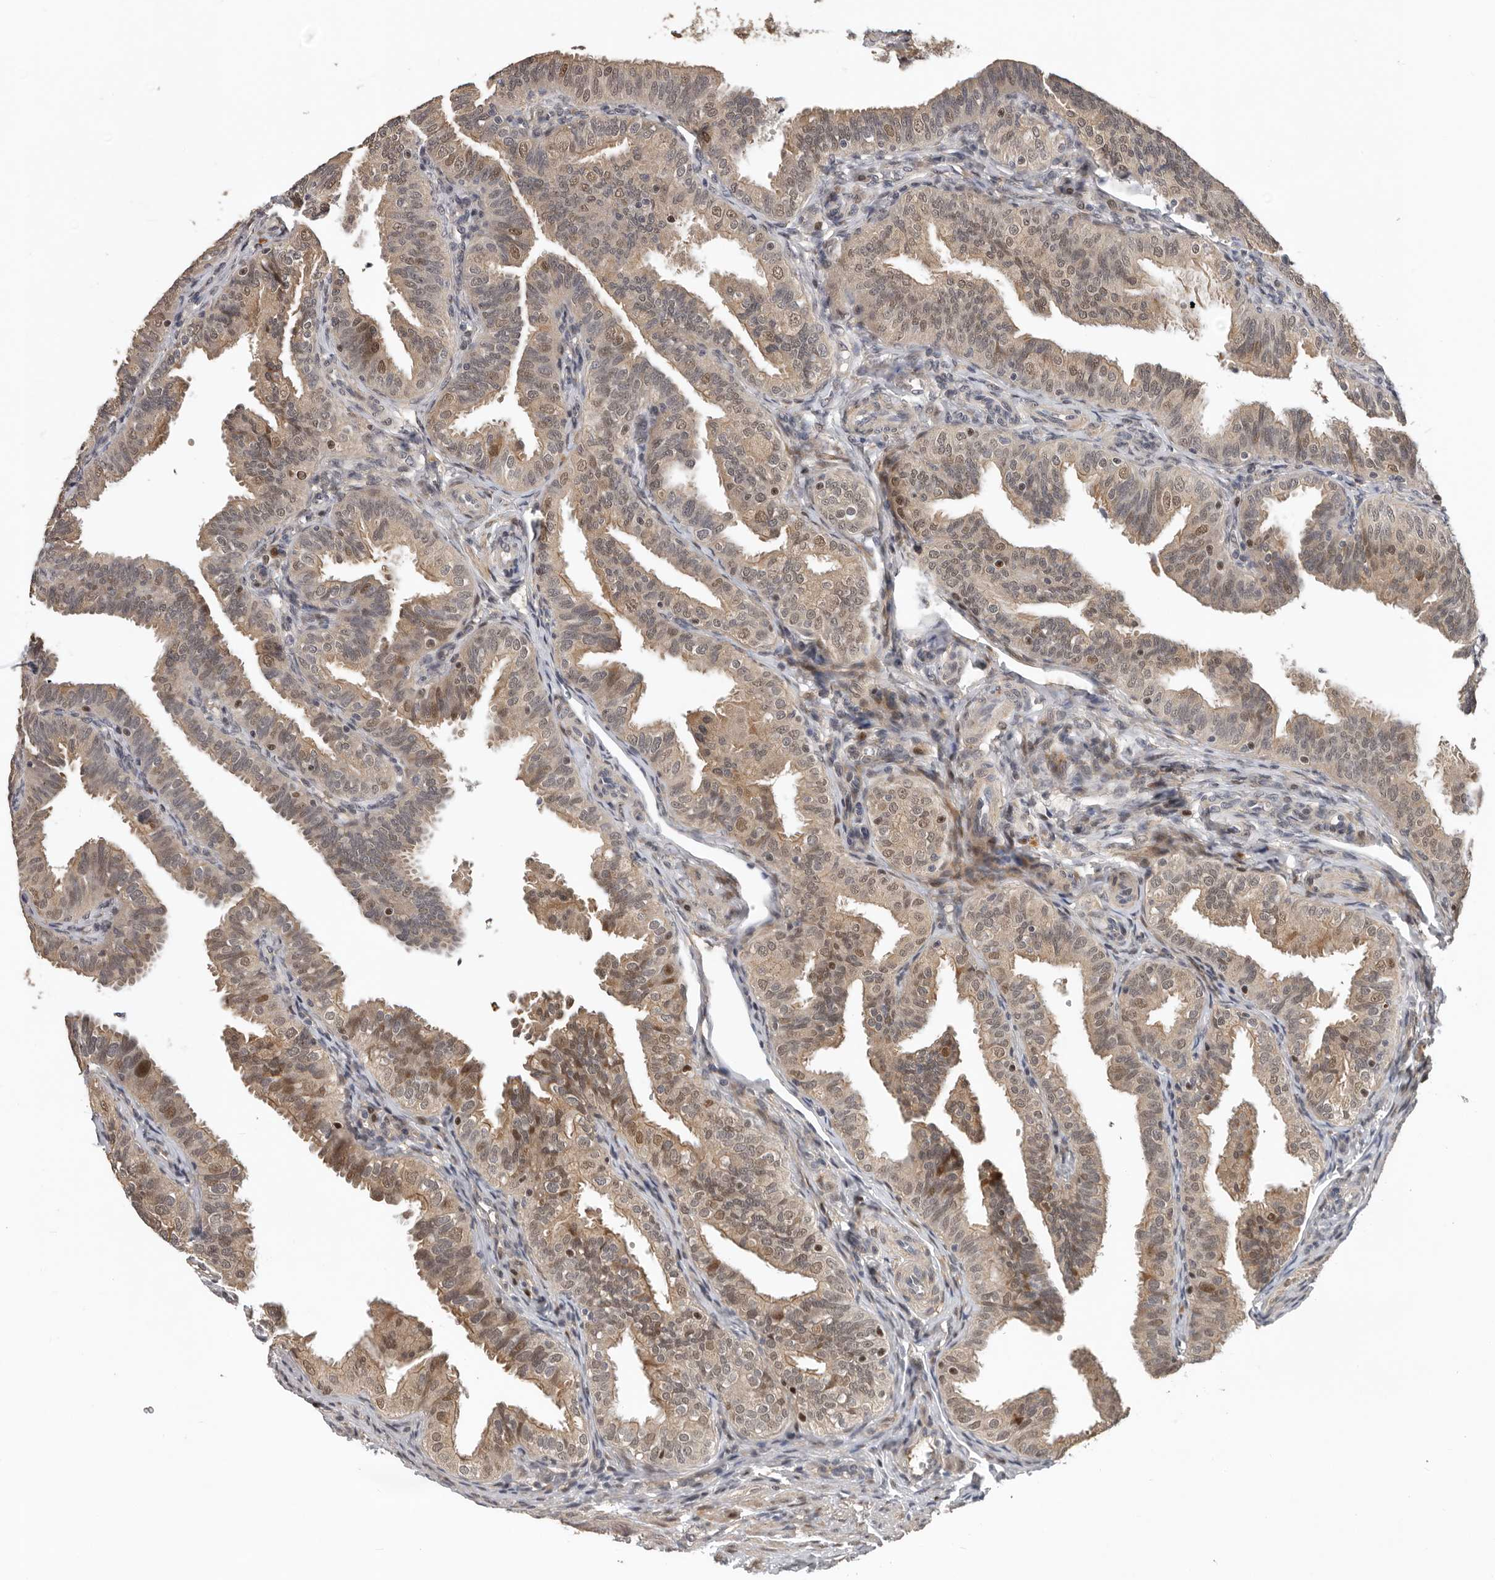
{"staining": {"intensity": "moderate", "quantity": ">75%", "location": "cytoplasmic/membranous,nuclear"}, "tissue": "fallopian tube", "cell_type": "Glandular cells", "image_type": "normal", "snomed": [{"axis": "morphology", "description": "Normal tissue, NOS"}, {"axis": "topography", "description": "Fallopian tube"}], "caption": "IHC histopathology image of normal human fallopian tube stained for a protein (brown), which shows medium levels of moderate cytoplasmic/membranous,nuclear staining in about >75% of glandular cells.", "gene": "HENMT1", "patient": {"sex": "female", "age": 35}}